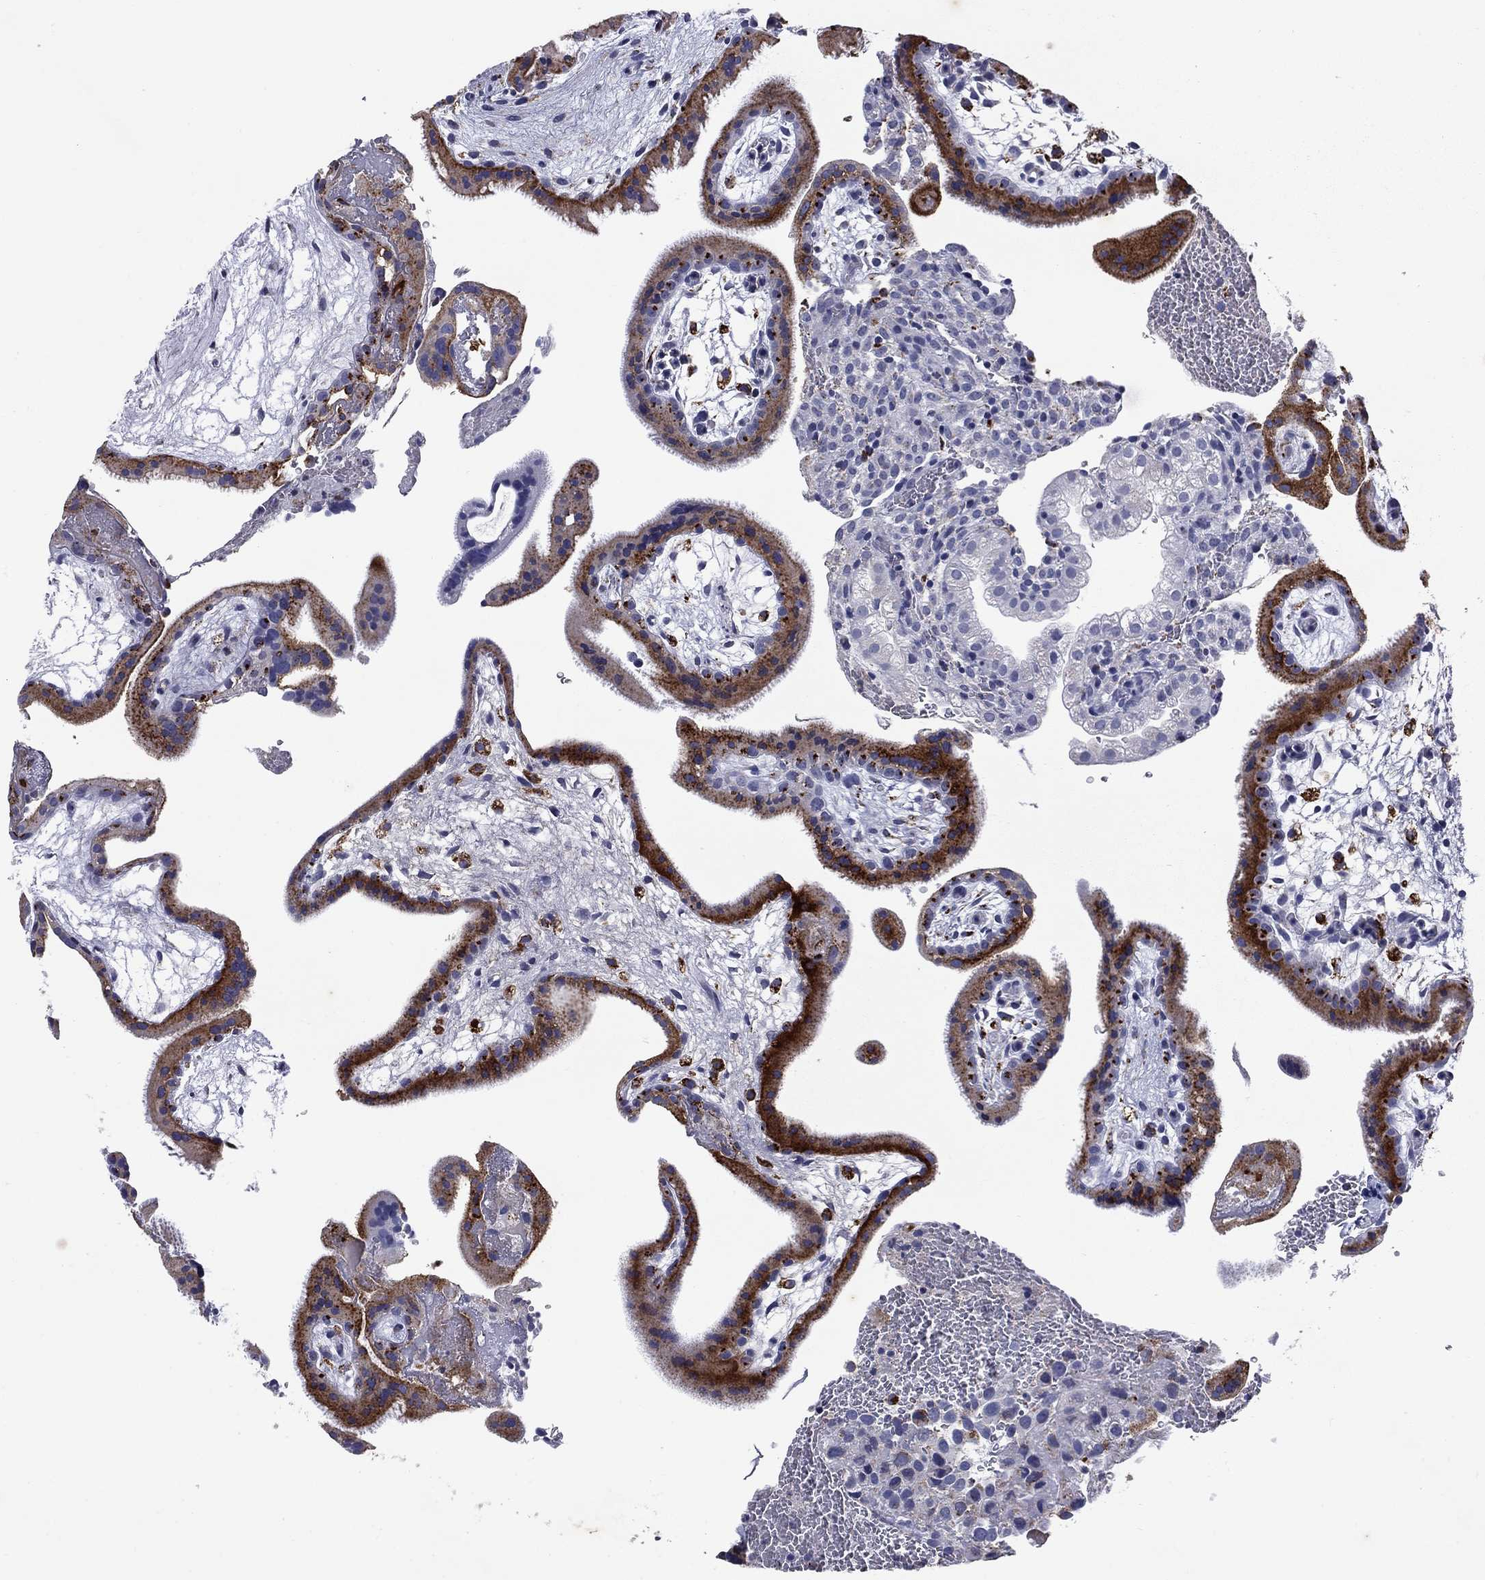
{"staining": {"intensity": "negative", "quantity": "none", "location": "none"}, "tissue": "placenta", "cell_type": "Decidual cells", "image_type": "normal", "snomed": [{"axis": "morphology", "description": "Normal tissue, NOS"}, {"axis": "topography", "description": "Placenta"}], "caption": "DAB (3,3'-diaminobenzidine) immunohistochemical staining of normal placenta exhibits no significant positivity in decidual cells. (Brightfield microscopy of DAB immunohistochemistry (IHC) at high magnification).", "gene": "MADCAM1", "patient": {"sex": "female", "age": 19}}